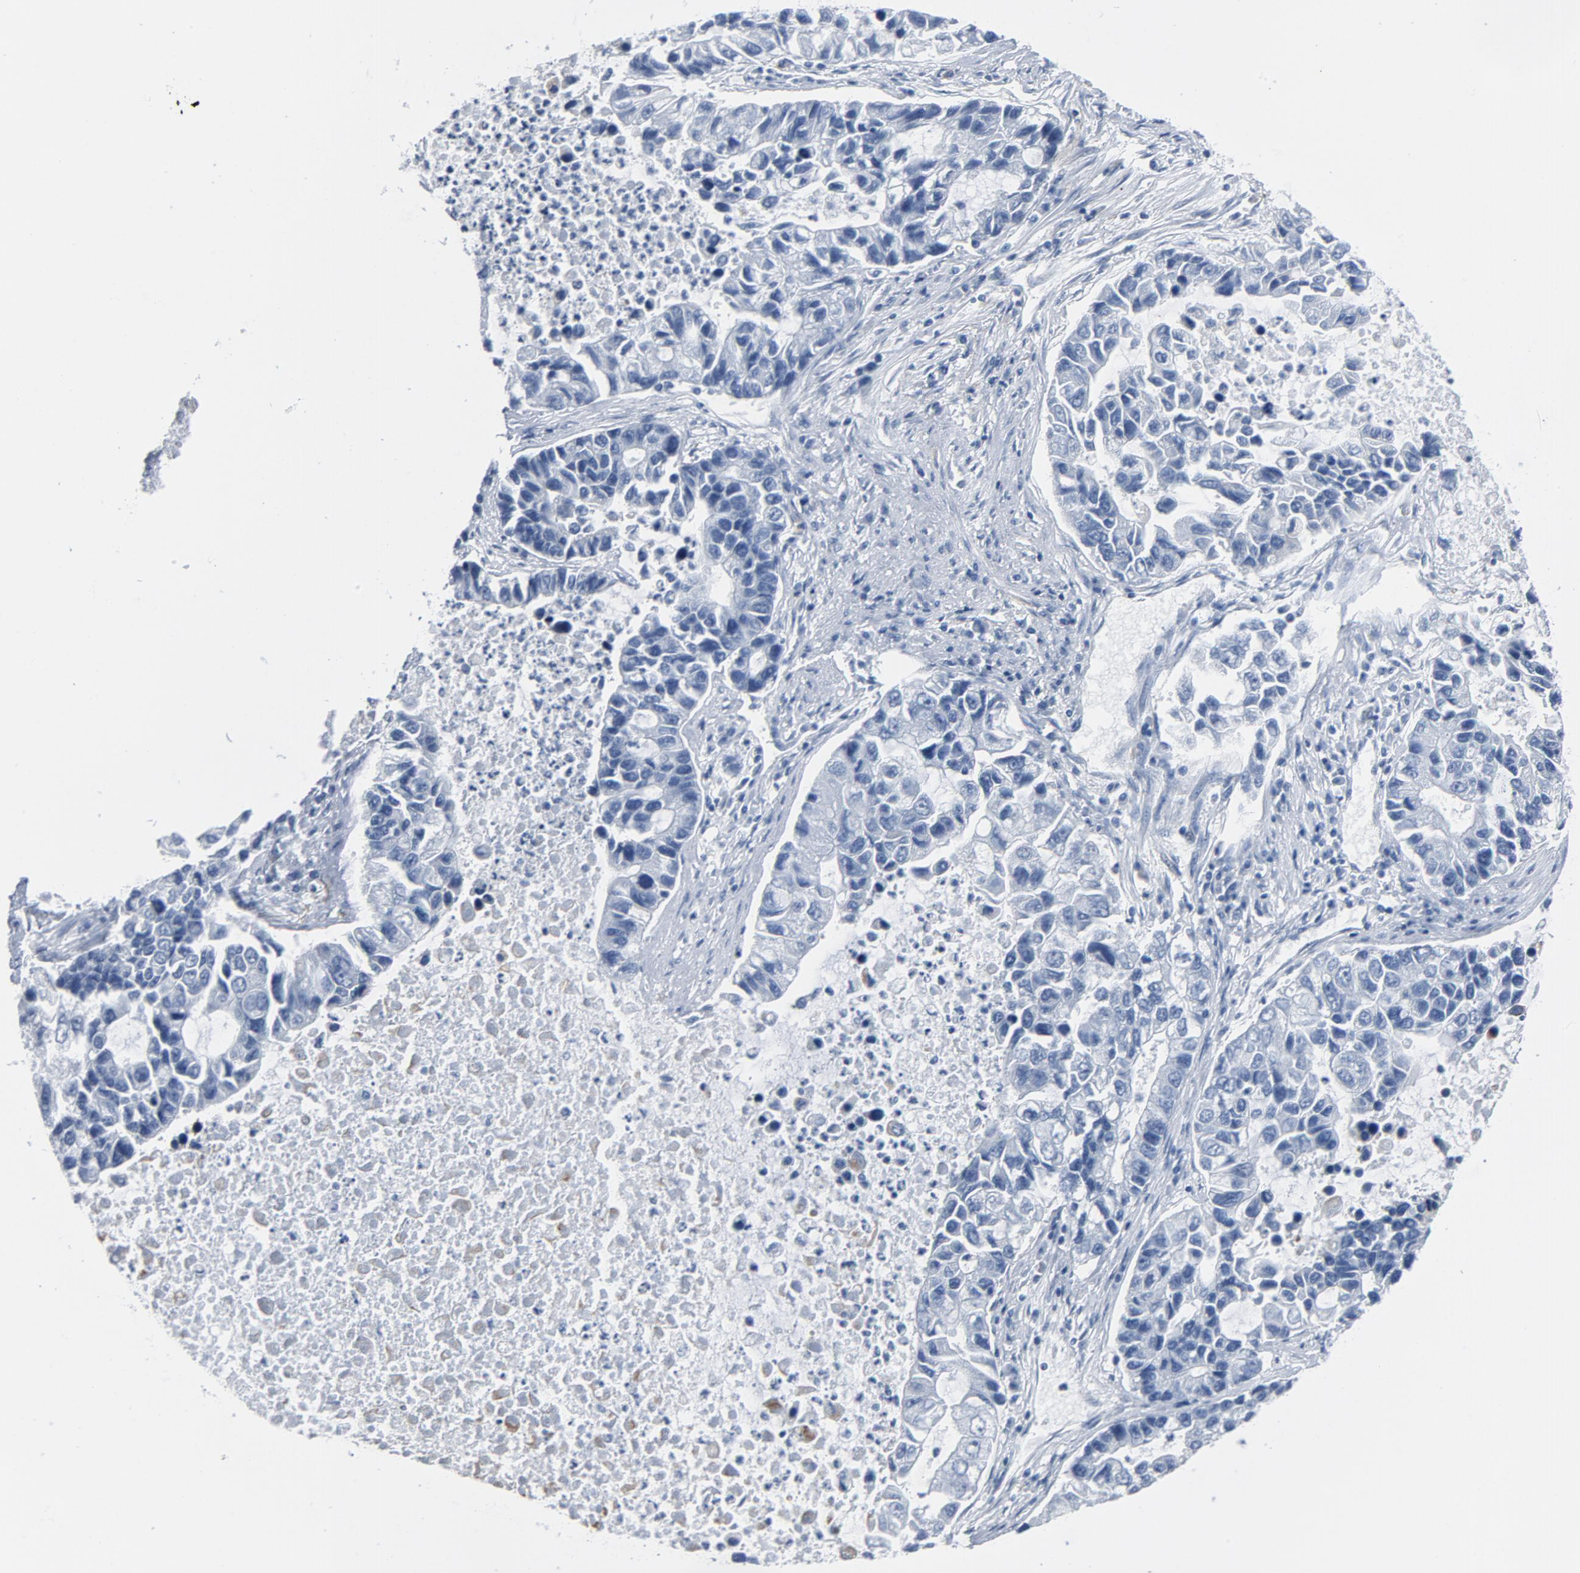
{"staining": {"intensity": "negative", "quantity": "none", "location": "none"}, "tissue": "lung cancer", "cell_type": "Tumor cells", "image_type": "cancer", "snomed": [{"axis": "morphology", "description": "Adenocarcinoma, NOS"}, {"axis": "topography", "description": "Lung"}], "caption": "A histopathology image of human lung adenocarcinoma is negative for staining in tumor cells.", "gene": "YIPF6", "patient": {"sex": "female", "age": 51}}